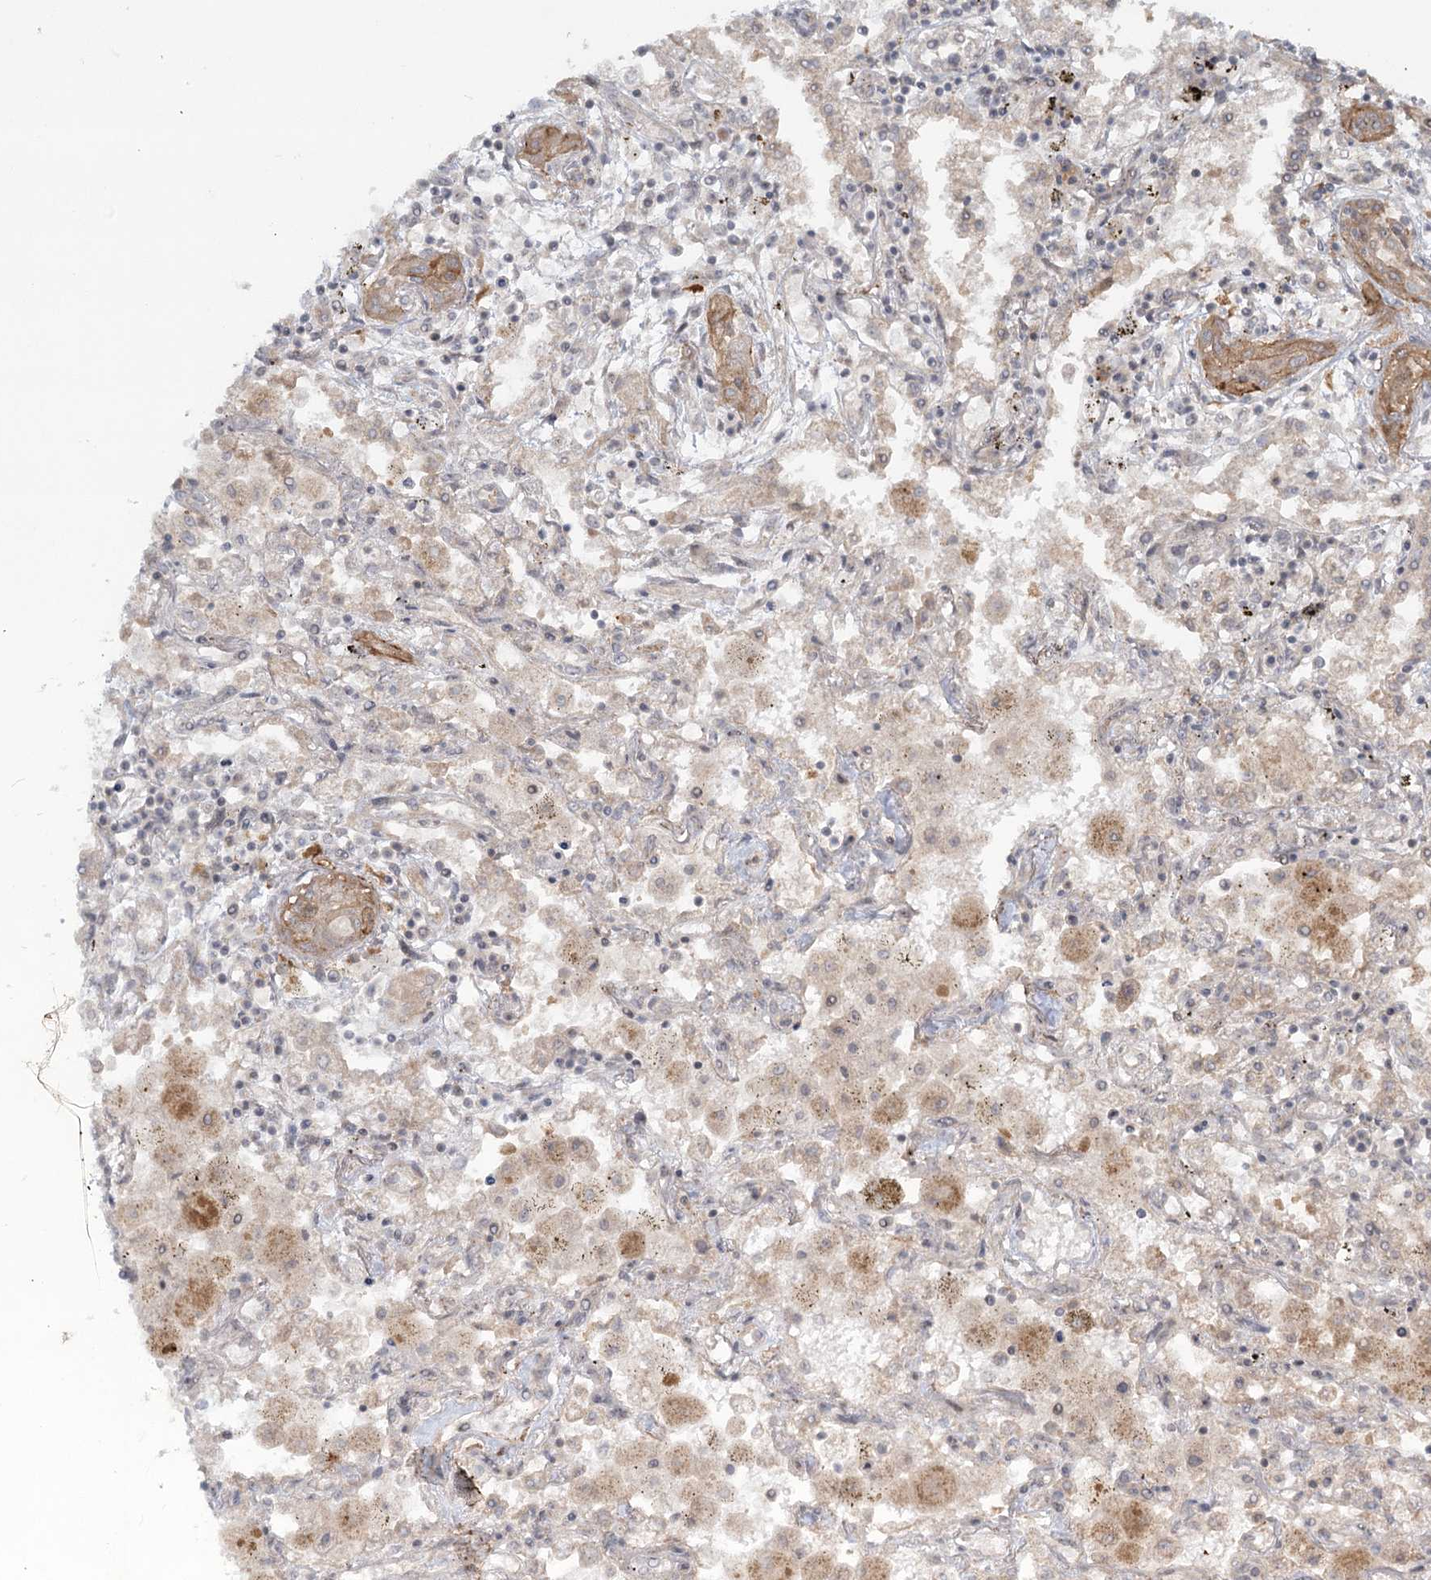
{"staining": {"intensity": "moderate", "quantity": ">75%", "location": "cytoplasmic/membranous"}, "tissue": "lung cancer", "cell_type": "Tumor cells", "image_type": "cancer", "snomed": [{"axis": "morphology", "description": "Squamous cell carcinoma, NOS"}, {"axis": "topography", "description": "Lung"}], "caption": "This photomicrograph exhibits squamous cell carcinoma (lung) stained with immunohistochemistry to label a protein in brown. The cytoplasmic/membranous of tumor cells show moderate positivity for the protein. Nuclei are counter-stained blue.", "gene": "SH2D3A", "patient": {"sex": "female", "age": 47}}